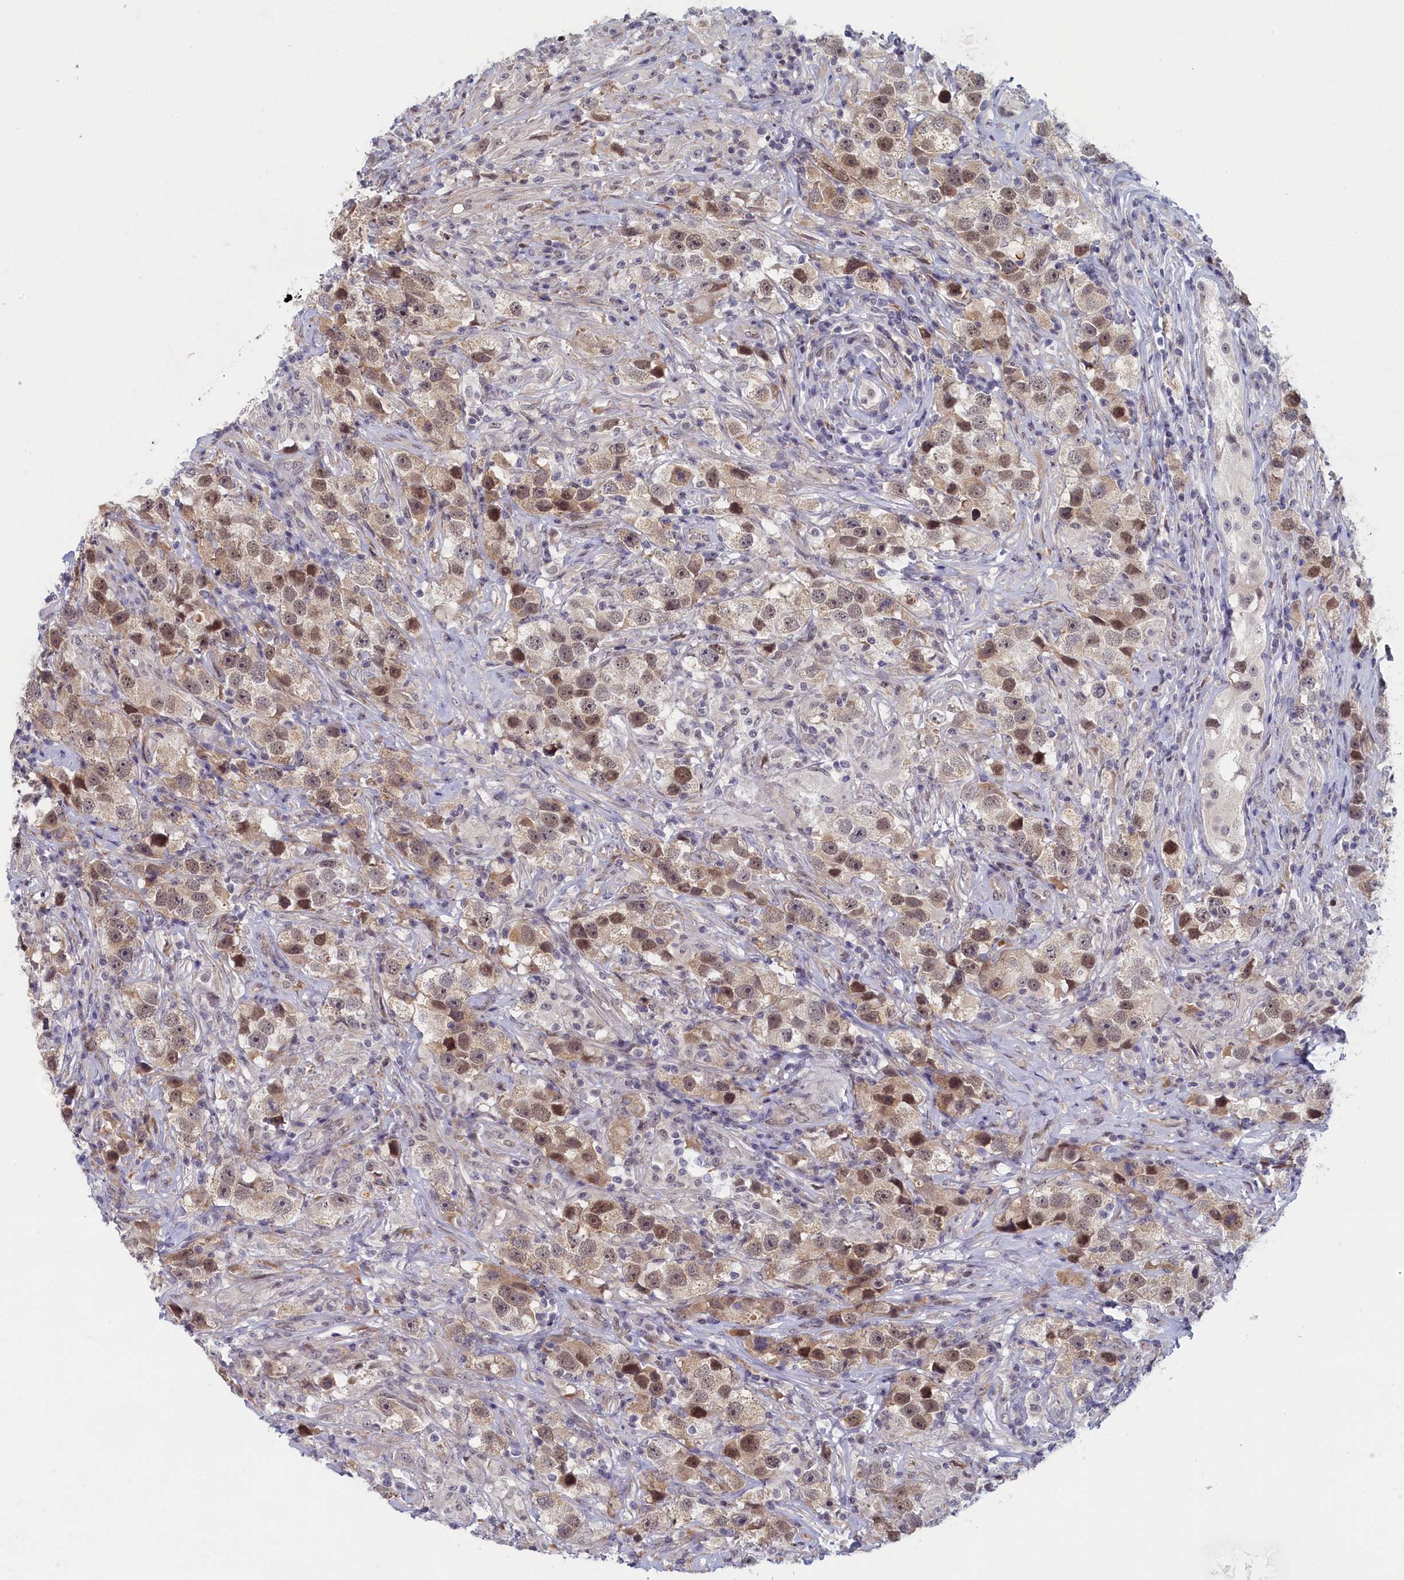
{"staining": {"intensity": "weak", "quantity": "25%-75%", "location": "nuclear"}, "tissue": "testis cancer", "cell_type": "Tumor cells", "image_type": "cancer", "snomed": [{"axis": "morphology", "description": "Seminoma, NOS"}, {"axis": "topography", "description": "Testis"}], "caption": "Immunohistochemical staining of testis seminoma shows weak nuclear protein positivity in about 25%-75% of tumor cells.", "gene": "DNAJC17", "patient": {"sex": "male", "age": 49}}